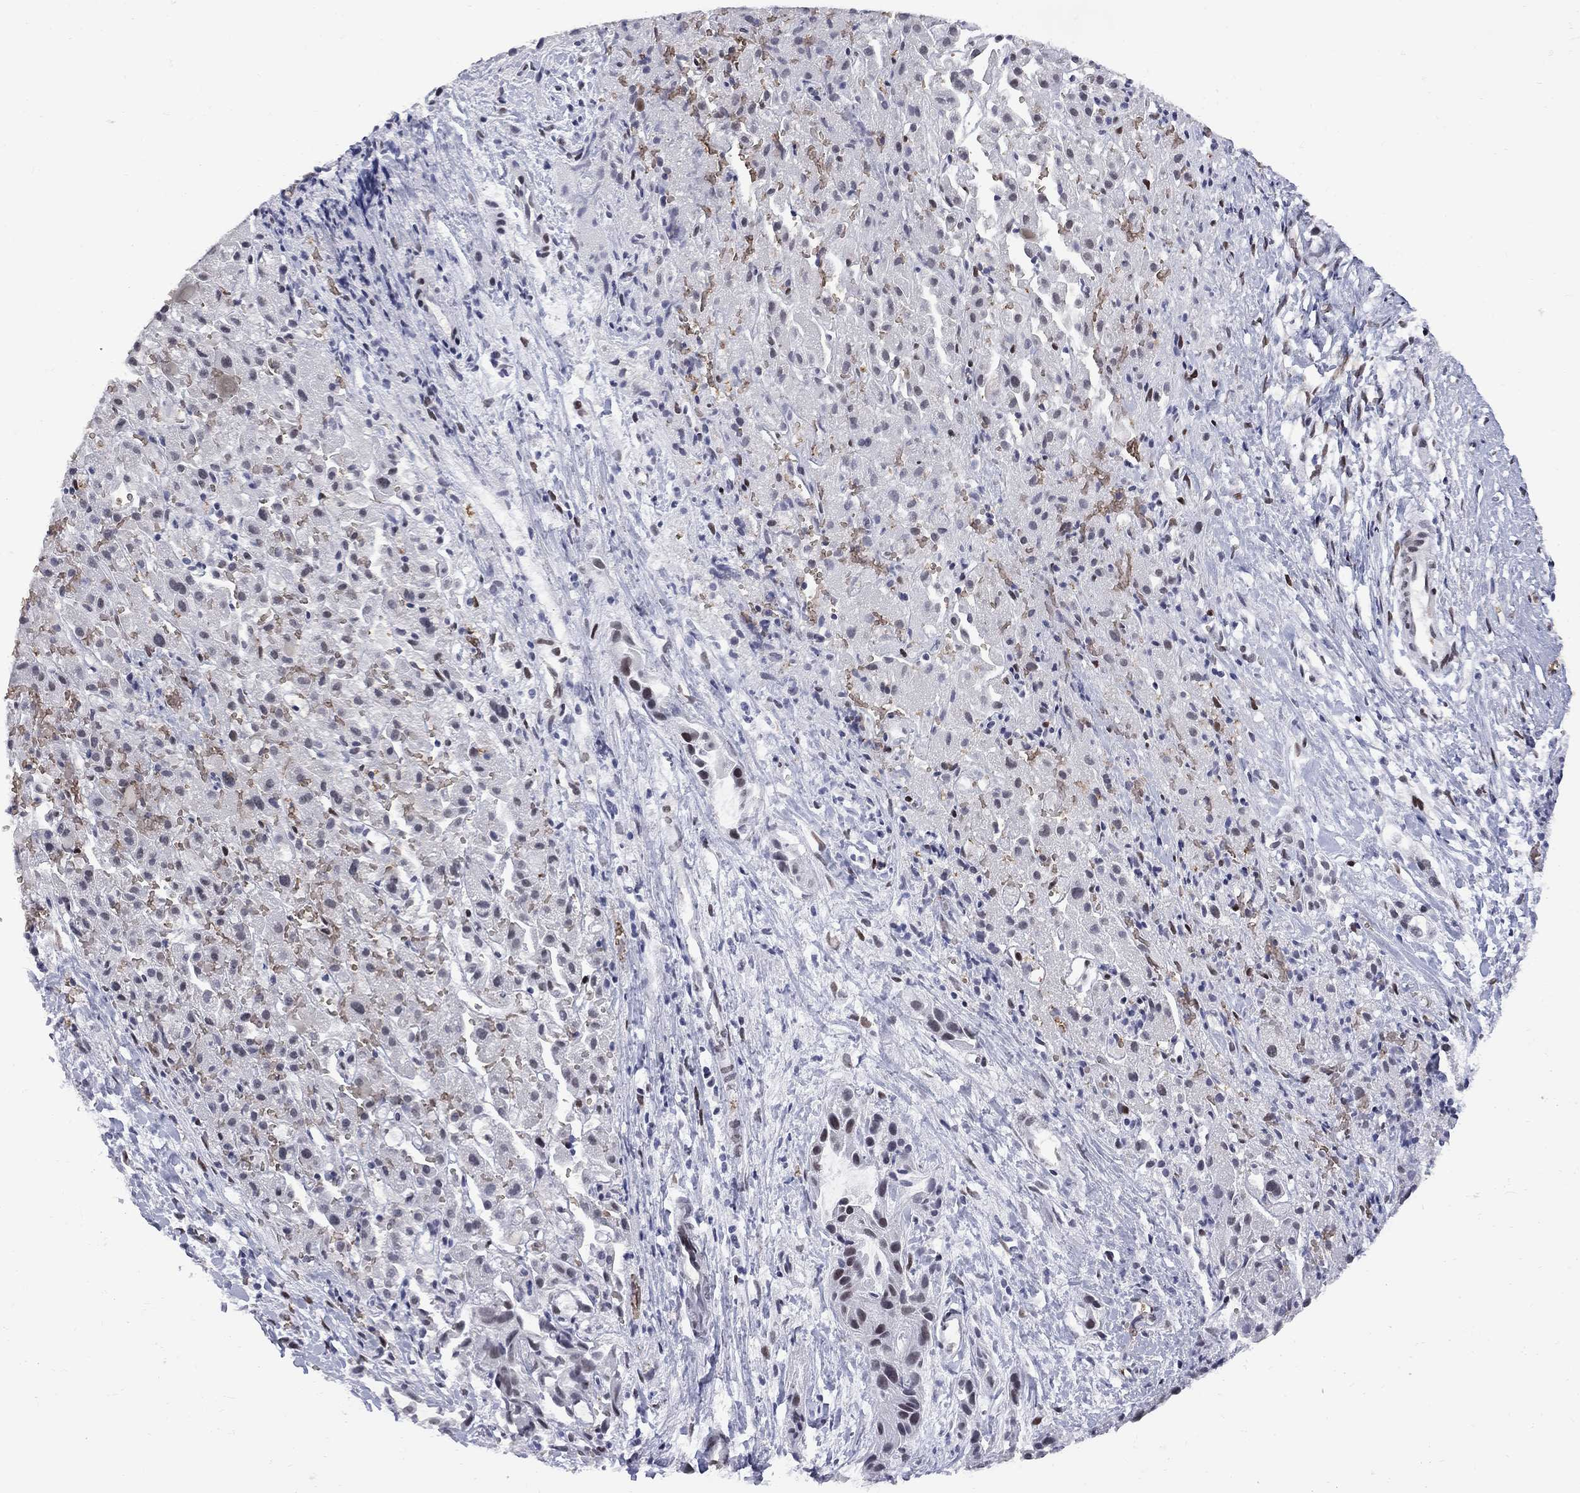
{"staining": {"intensity": "weak", "quantity": "<25%", "location": "nuclear"}, "tissue": "liver cancer", "cell_type": "Tumor cells", "image_type": "cancer", "snomed": [{"axis": "morphology", "description": "Cholangiocarcinoma"}, {"axis": "topography", "description": "Liver"}], "caption": "Protein analysis of liver cholangiocarcinoma demonstrates no significant expression in tumor cells.", "gene": "ZBTB47", "patient": {"sex": "female", "age": 52}}